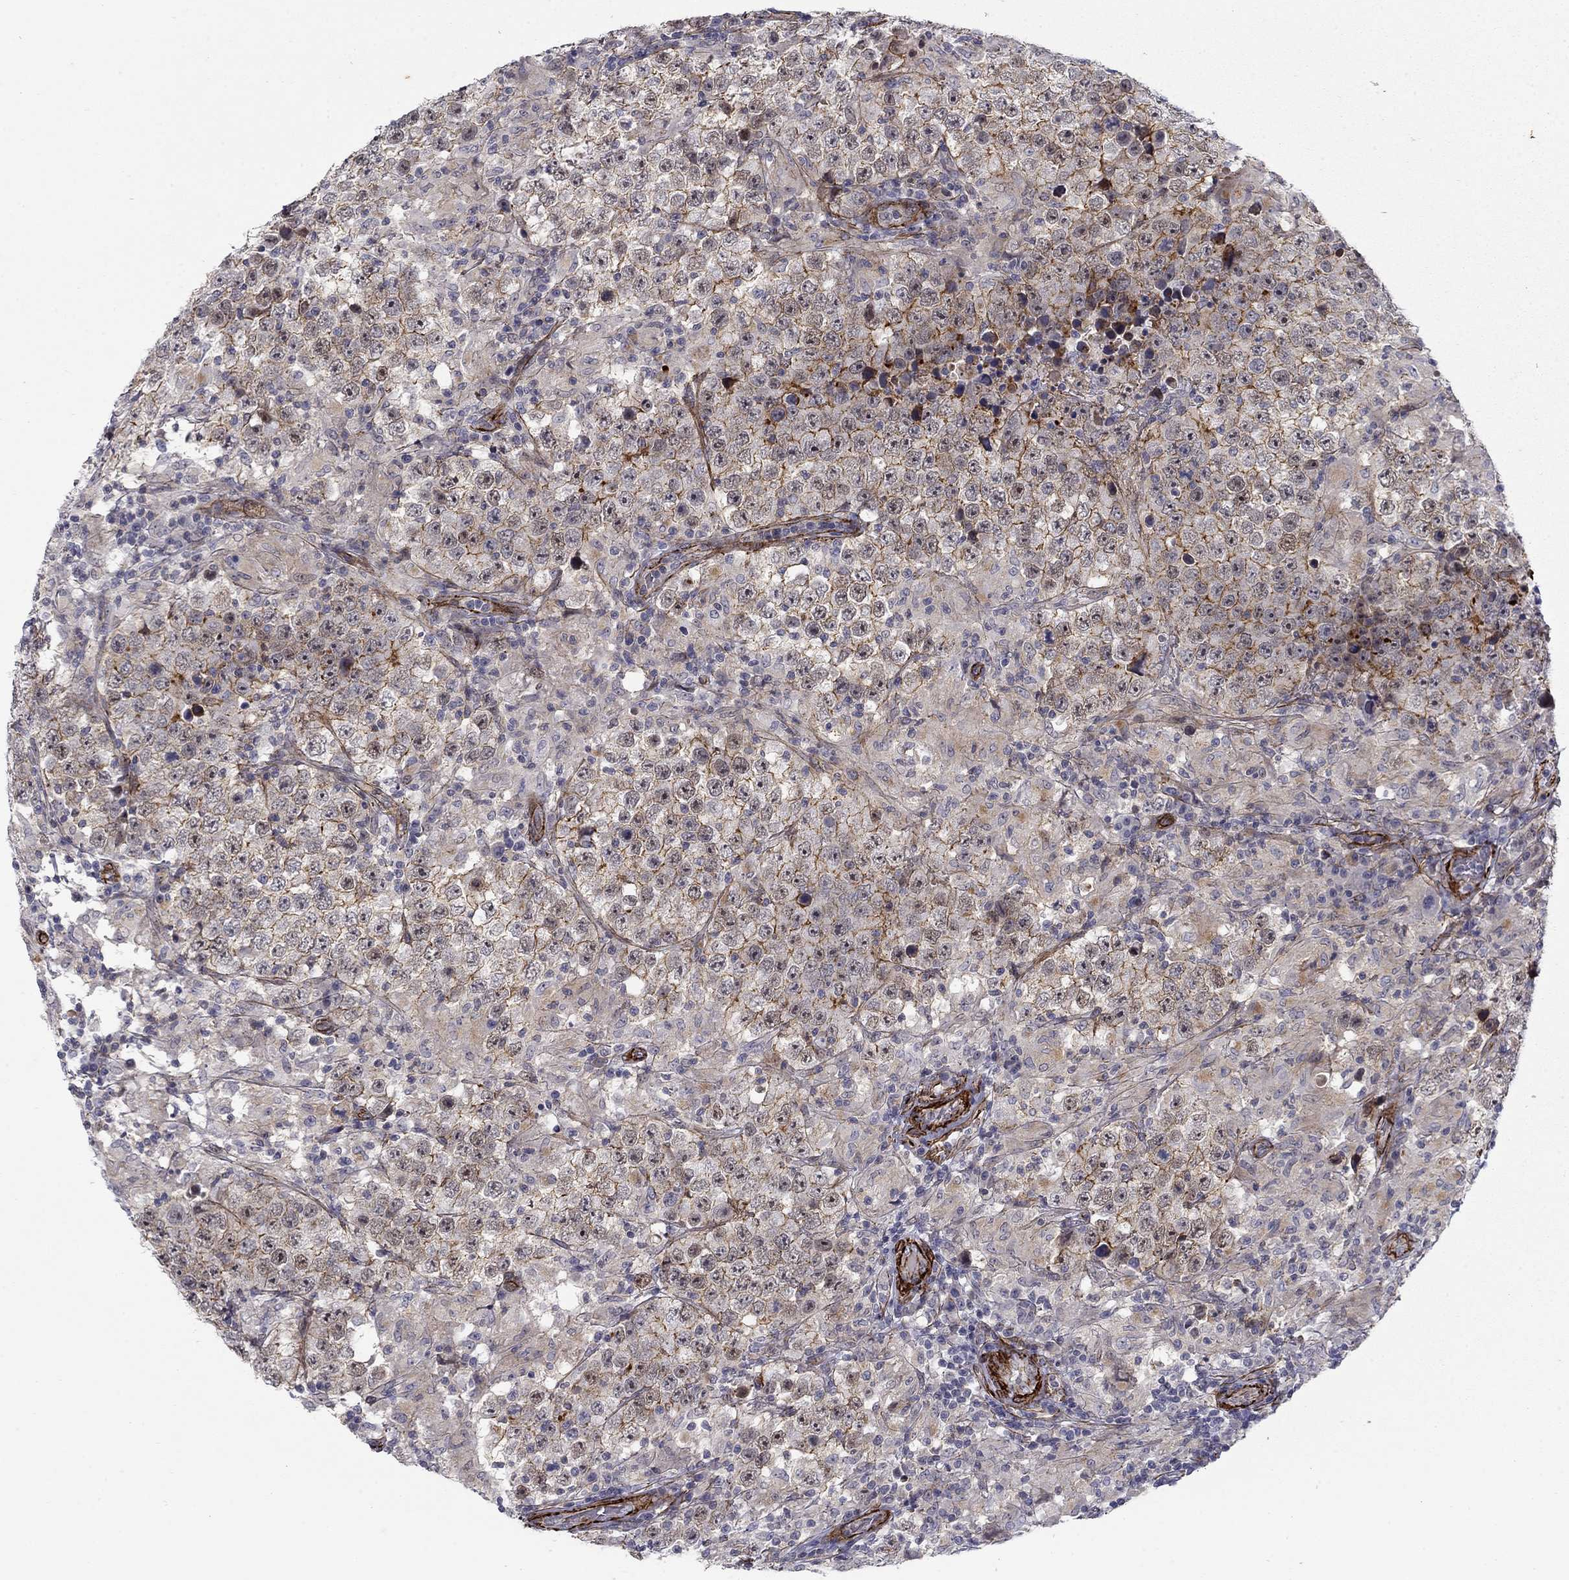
{"staining": {"intensity": "strong", "quantity": "25%-75%", "location": "cytoplasmic/membranous"}, "tissue": "testis cancer", "cell_type": "Tumor cells", "image_type": "cancer", "snomed": [{"axis": "morphology", "description": "Seminoma, NOS"}, {"axis": "morphology", "description": "Carcinoma, Embryonal, NOS"}, {"axis": "topography", "description": "Testis"}], "caption": "An immunohistochemistry (IHC) histopathology image of neoplastic tissue is shown. Protein staining in brown highlights strong cytoplasmic/membranous positivity in seminoma (testis) within tumor cells.", "gene": "KRBA1", "patient": {"sex": "male", "age": 41}}